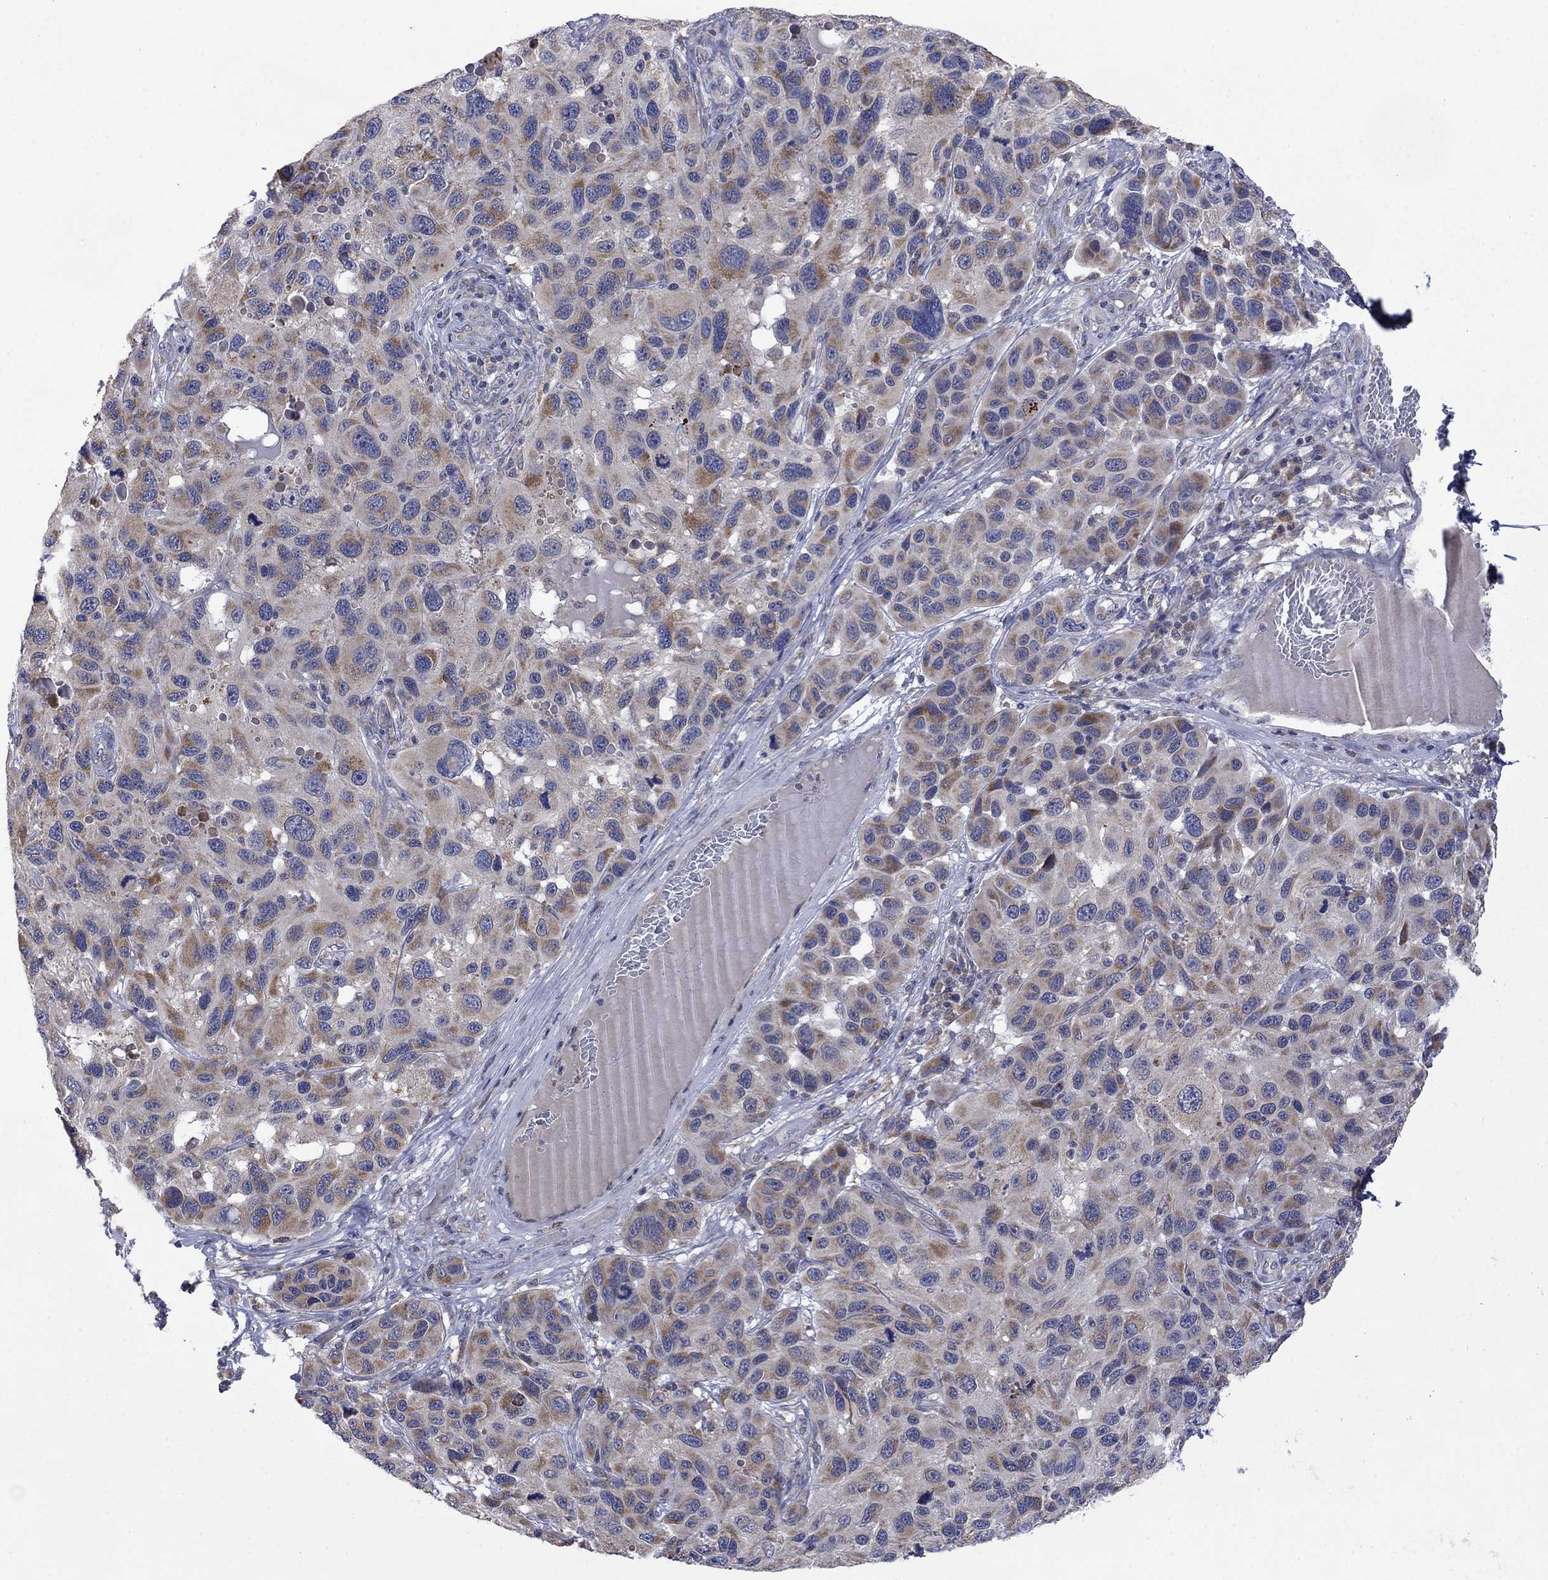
{"staining": {"intensity": "moderate", "quantity": ">75%", "location": "cytoplasmic/membranous"}, "tissue": "melanoma", "cell_type": "Tumor cells", "image_type": "cancer", "snomed": [{"axis": "morphology", "description": "Malignant melanoma, NOS"}, {"axis": "topography", "description": "Skin"}], "caption": "Immunohistochemistry image of neoplastic tissue: melanoma stained using immunohistochemistry exhibits medium levels of moderate protein expression localized specifically in the cytoplasmic/membranous of tumor cells, appearing as a cytoplasmic/membranous brown color.", "gene": "FURIN", "patient": {"sex": "male", "age": 53}}